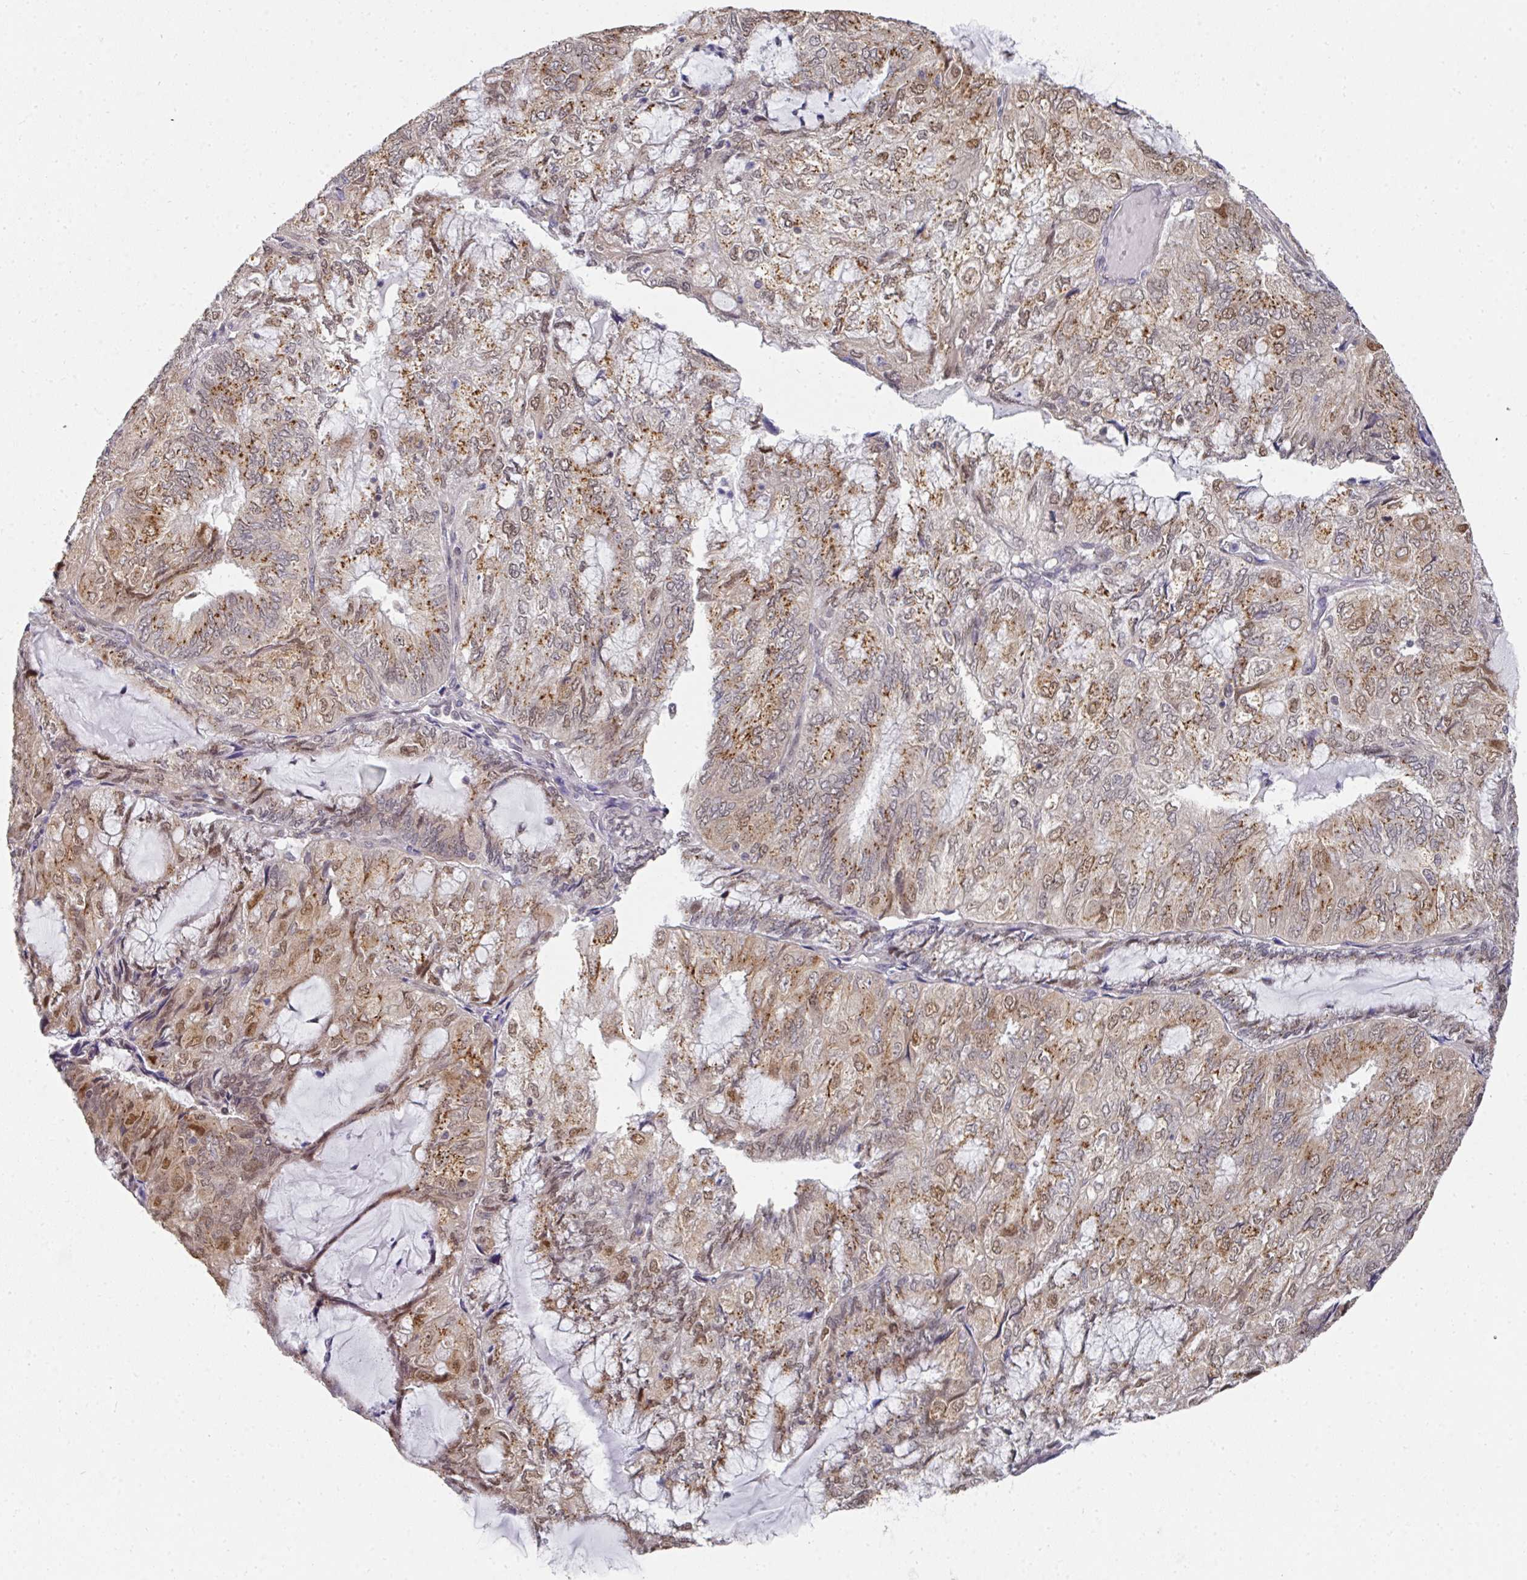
{"staining": {"intensity": "moderate", "quantity": "25%-75%", "location": "cytoplasmic/membranous,nuclear"}, "tissue": "endometrial cancer", "cell_type": "Tumor cells", "image_type": "cancer", "snomed": [{"axis": "morphology", "description": "Adenocarcinoma, NOS"}, {"axis": "topography", "description": "Endometrium"}], "caption": "Adenocarcinoma (endometrial) tissue reveals moderate cytoplasmic/membranous and nuclear positivity in about 25%-75% of tumor cells, visualized by immunohistochemistry. (DAB (3,3'-diaminobenzidine) = brown stain, brightfield microscopy at high magnification).", "gene": "C18orf25", "patient": {"sex": "female", "age": 81}}